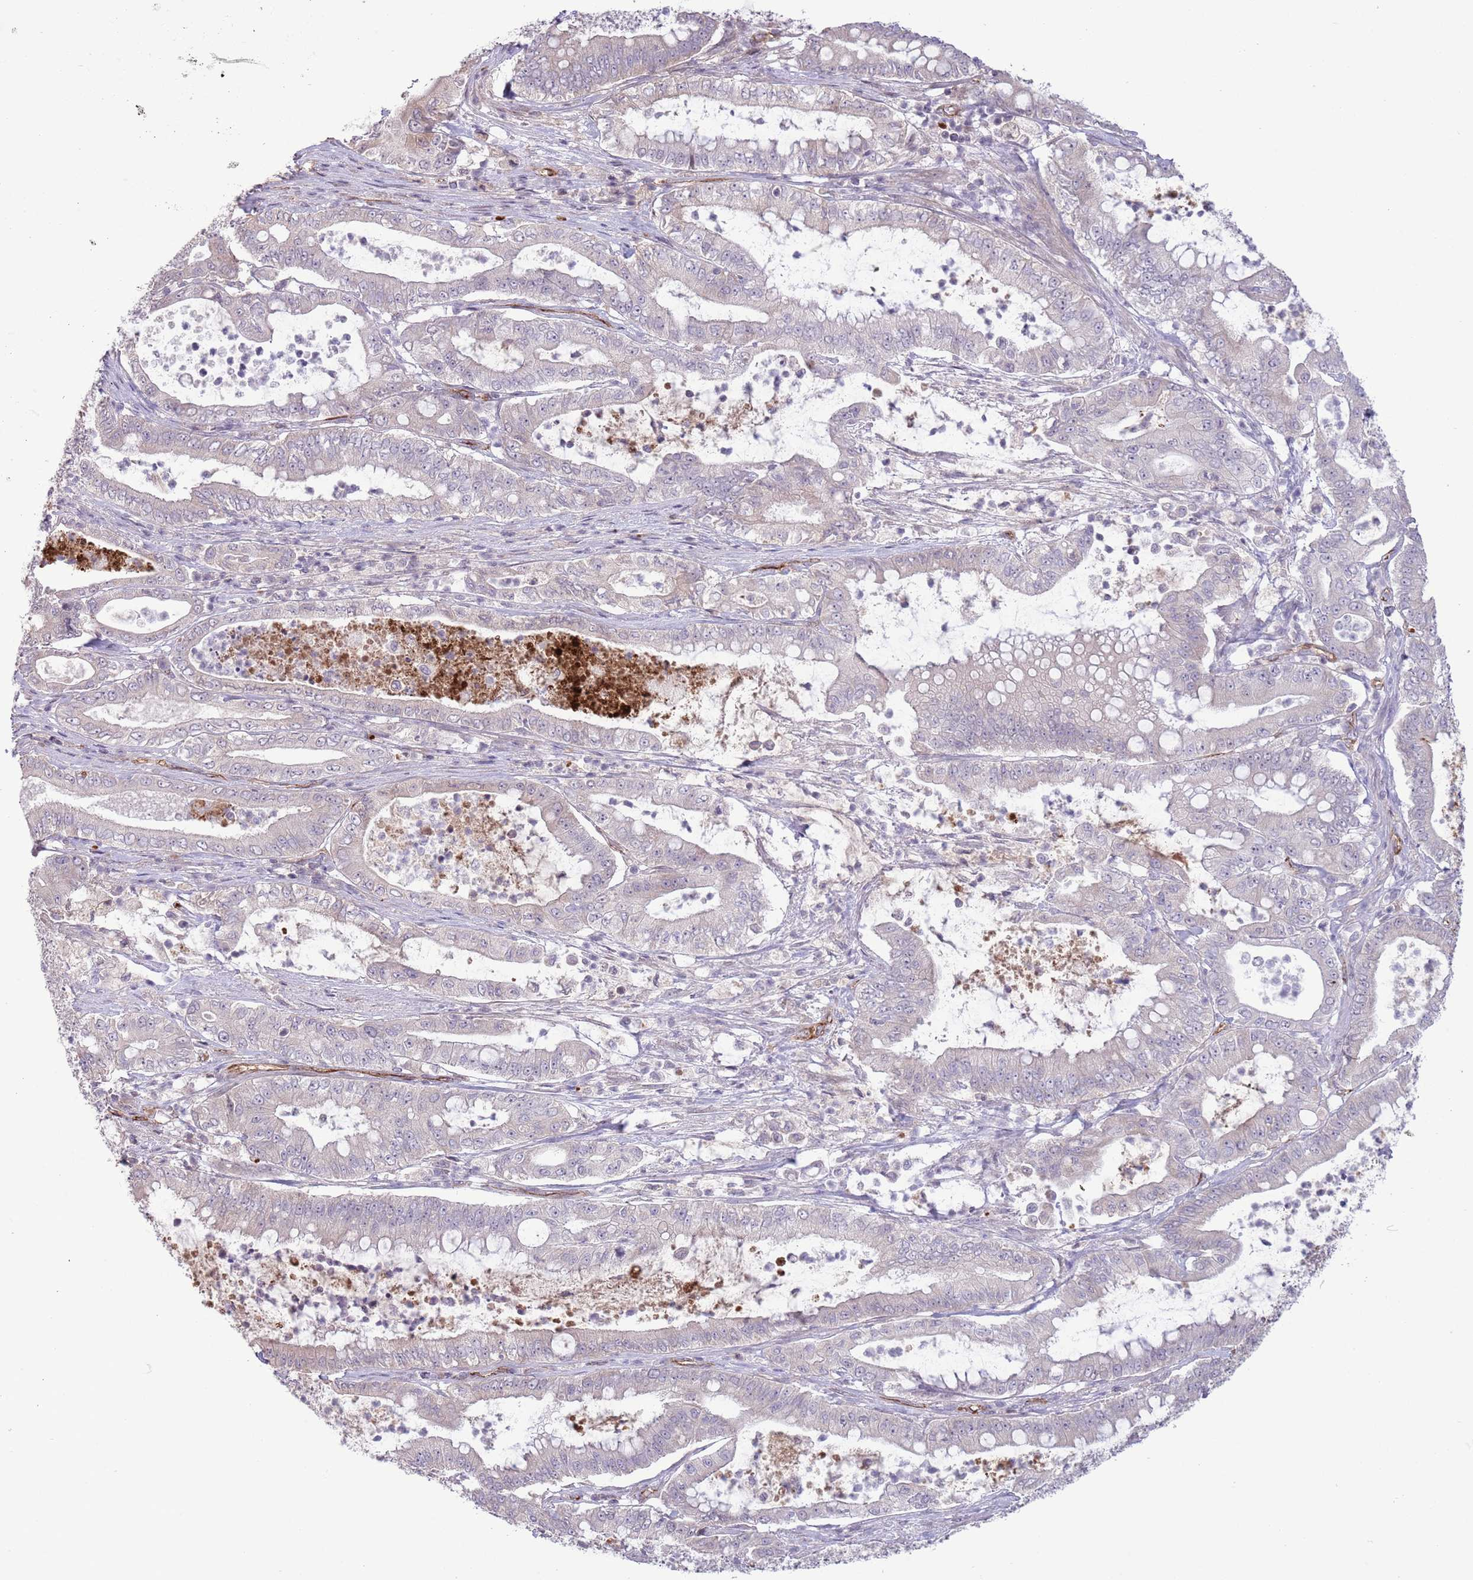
{"staining": {"intensity": "negative", "quantity": "none", "location": "none"}, "tissue": "pancreatic cancer", "cell_type": "Tumor cells", "image_type": "cancer", "snomed": [{"axis": "morphology", "description": "Adenocarcinoma, NOS"}, {"axis": "topography", "description": "Pancreas"}], "caption": "Immunohistochemistry (IHC) of human pancreatic cancer shows no positivity in tumor cells.", "gene": "DPP10", "patient": {"sex": "male", "age": 71}}